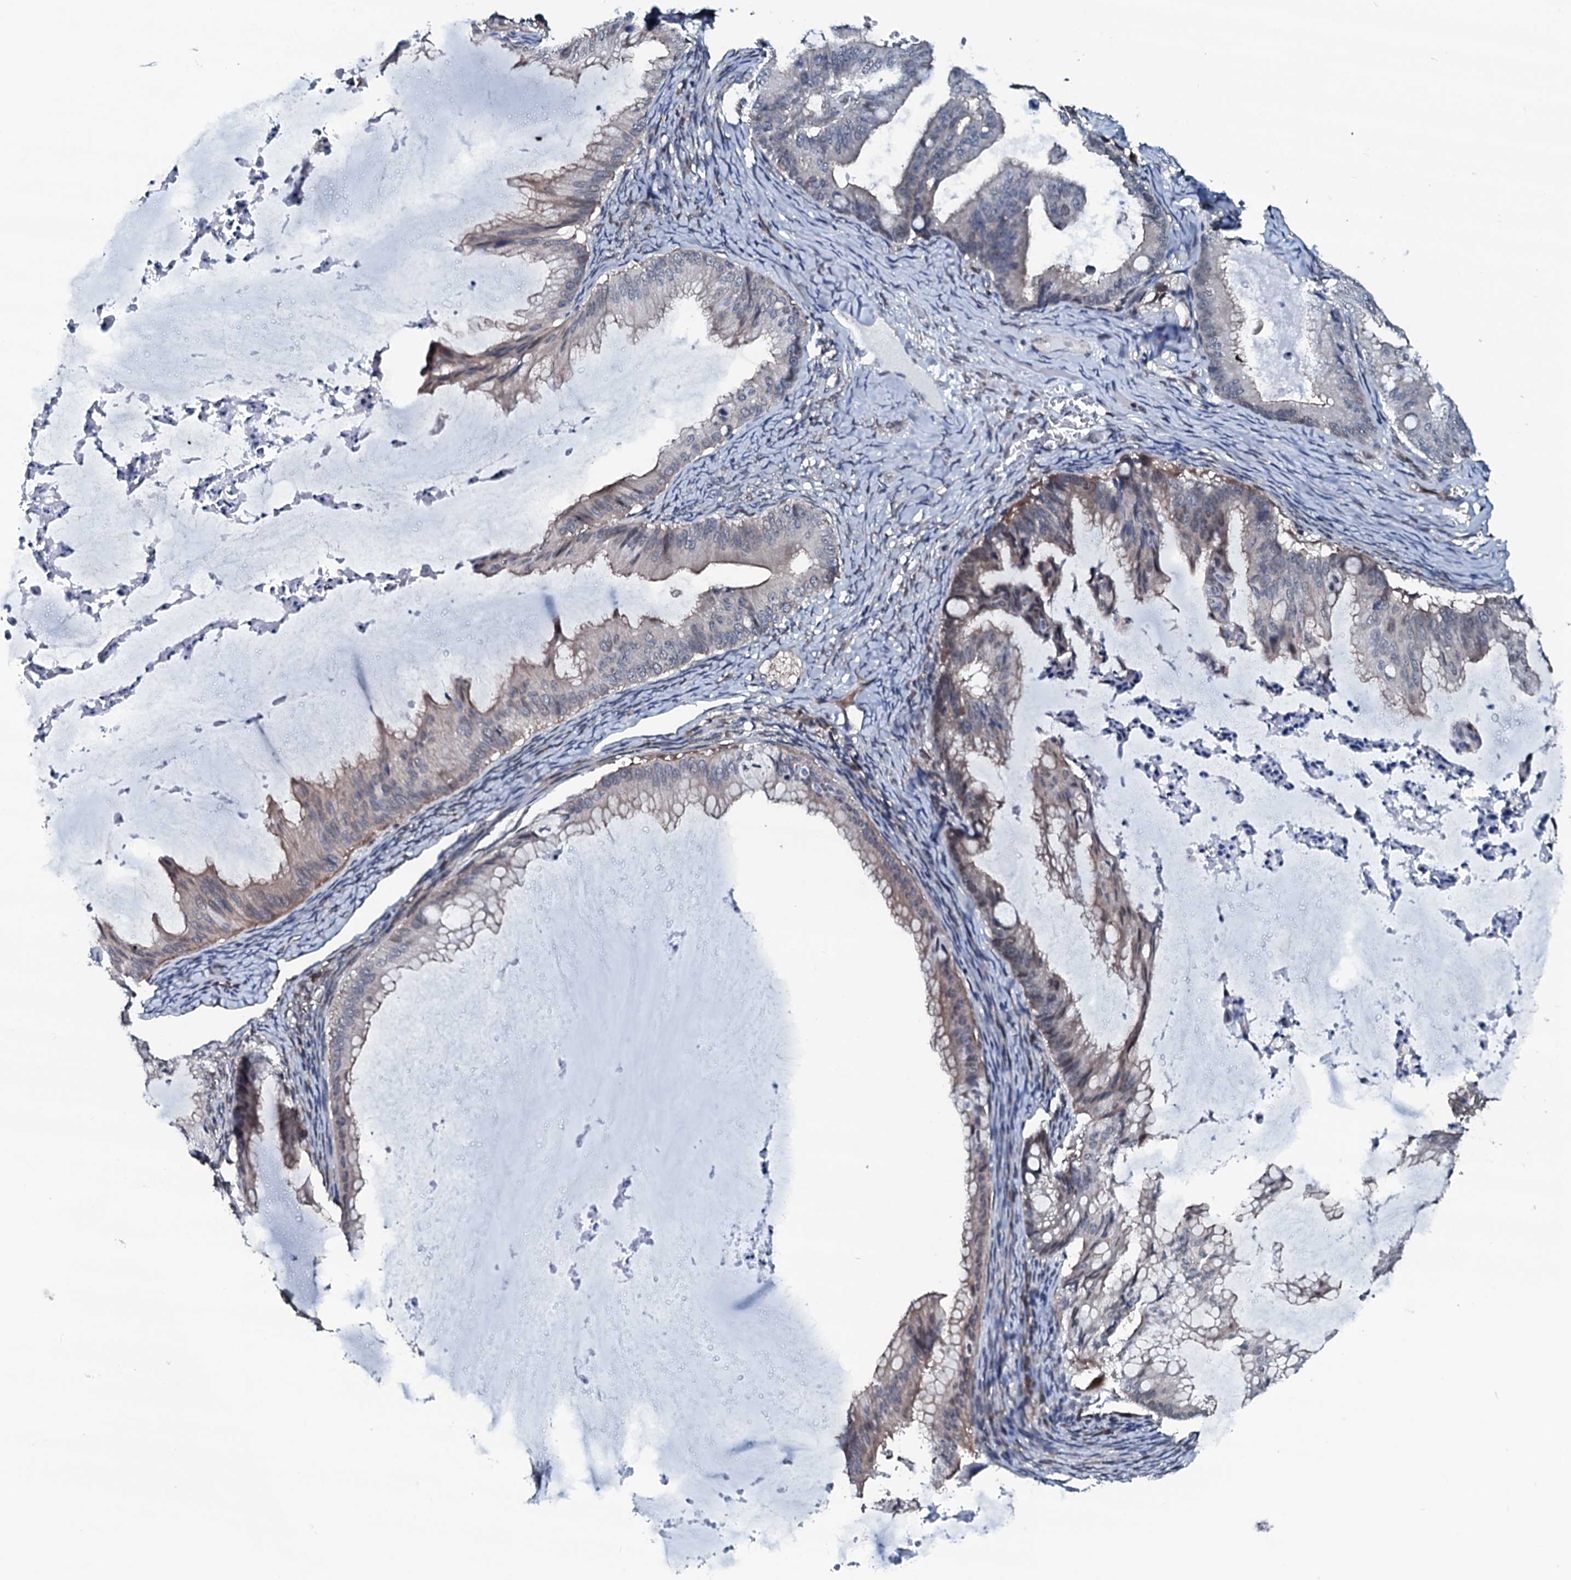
{"staining": {"intensity": "weak", "quantity": "<25%", "location": "cytoplasmic/membranous"}, "tissue": "ovarian cancer", "cell_type": "Tumor cells", "image_type": "cancer", "snomed": [{"axis": "morphology", "description": "Cystadenocarcinoma, mucinous, NOS"}, {"axis": "topography", "description": "Ovary"}], "caption": "There is no significant positivity in tumor cells of mucinous cystadenocarcinoma (ovarian).", "gene": "OGFOD2", "patient": {"sex": "female", "age": 71}}